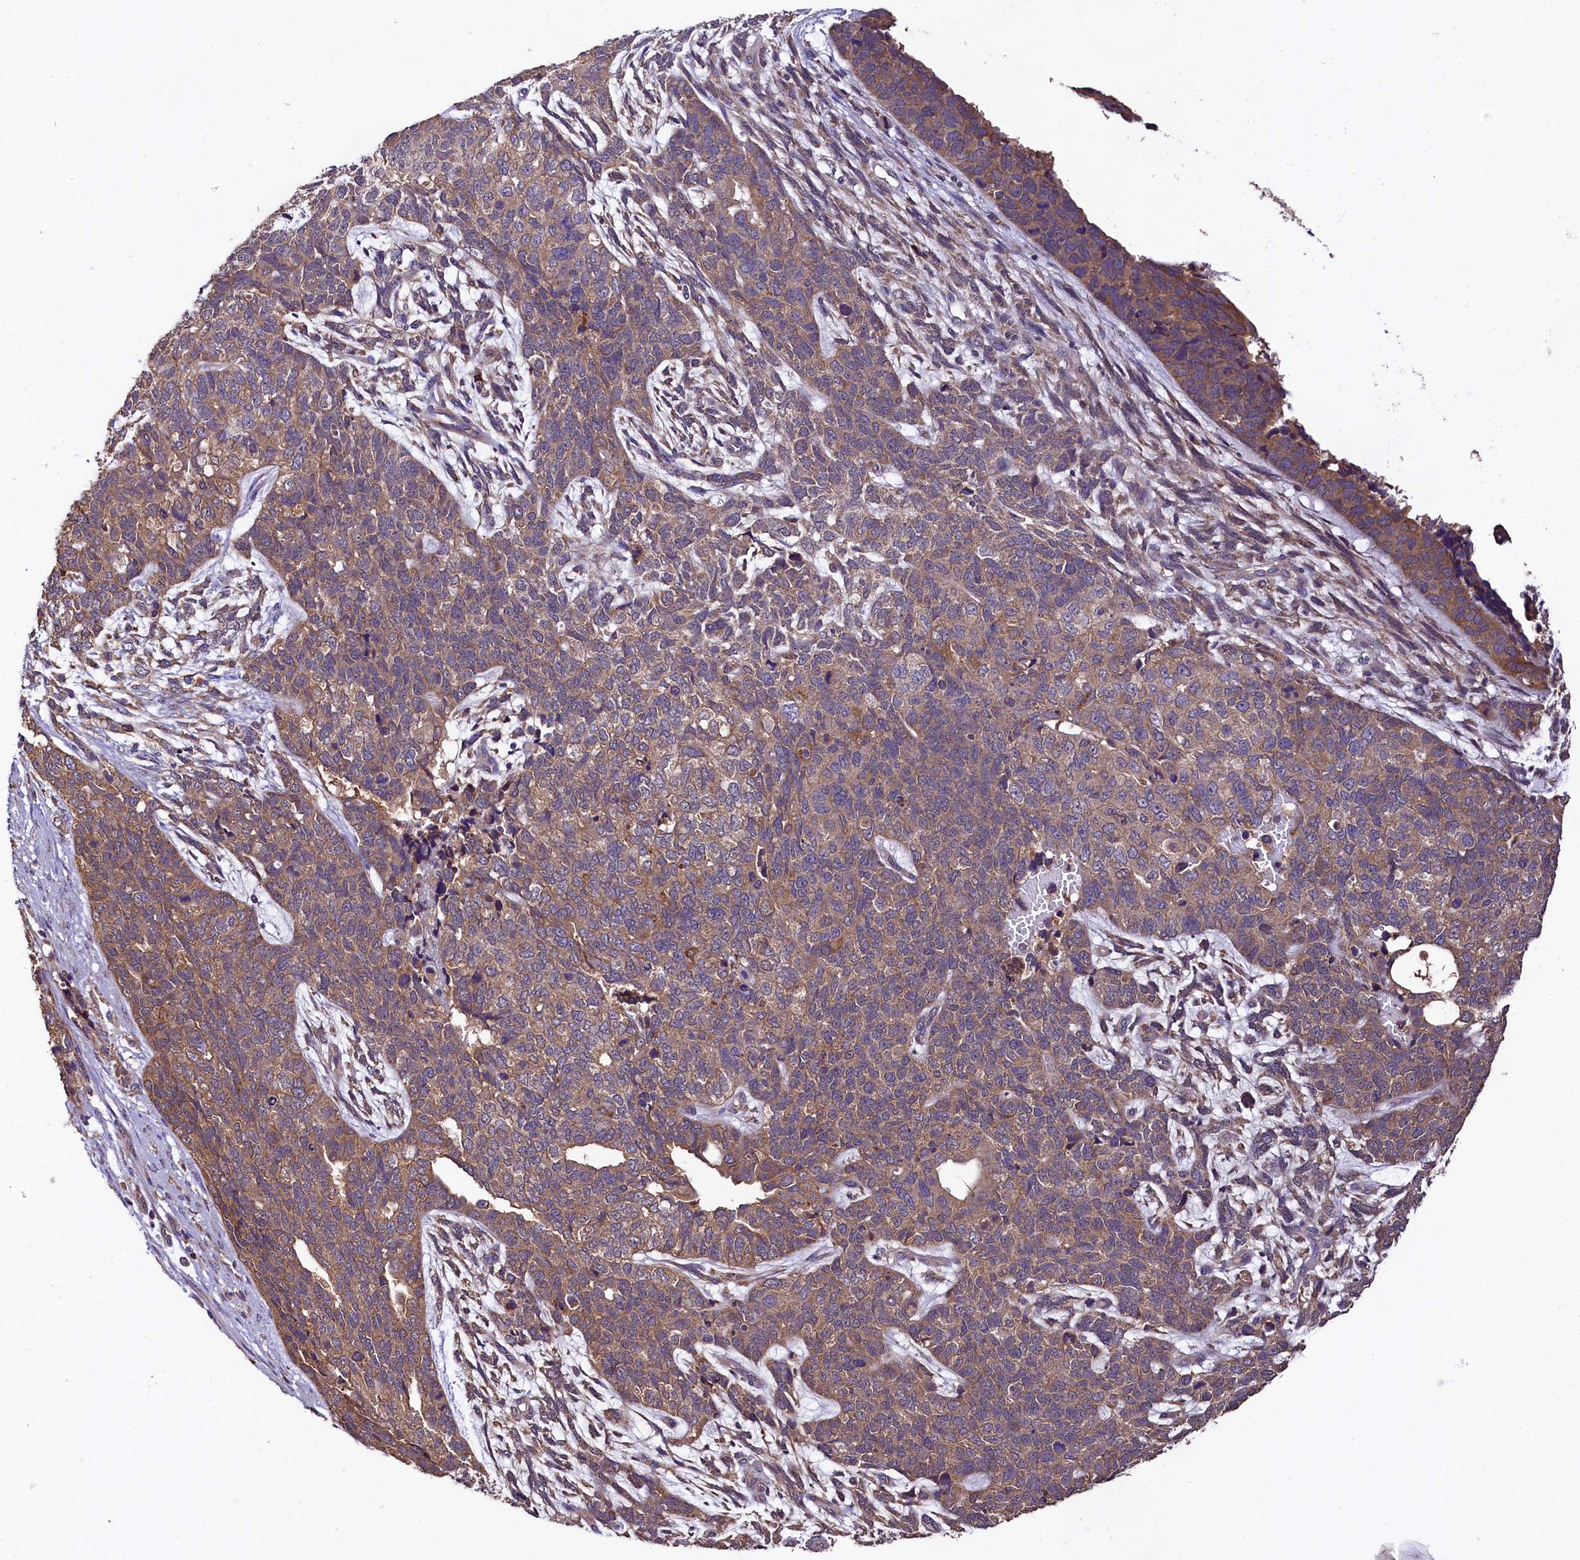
{"staining": {"intensity": "moderate", "quantity": ">75%", "location": "cytoplasmic/membranous"}, "tissue": "cervical cancer", "cell_type": "Tumor cells", "image_type": "cancer", "snomed": [{"axis": "morphology", "description": "Squamous cell carcinoma, NOS"}, {"axis": "topography", "description": "Cervix"}], "caption": "This is a micrograph of immunohistochemistry (IHC) staining of cervical cancer, which shows moderate expression in the cytoplasmic/membranous of tumor cells.", "gene": "ENKD1", "patient": {"sex": "female", "age": 63}}